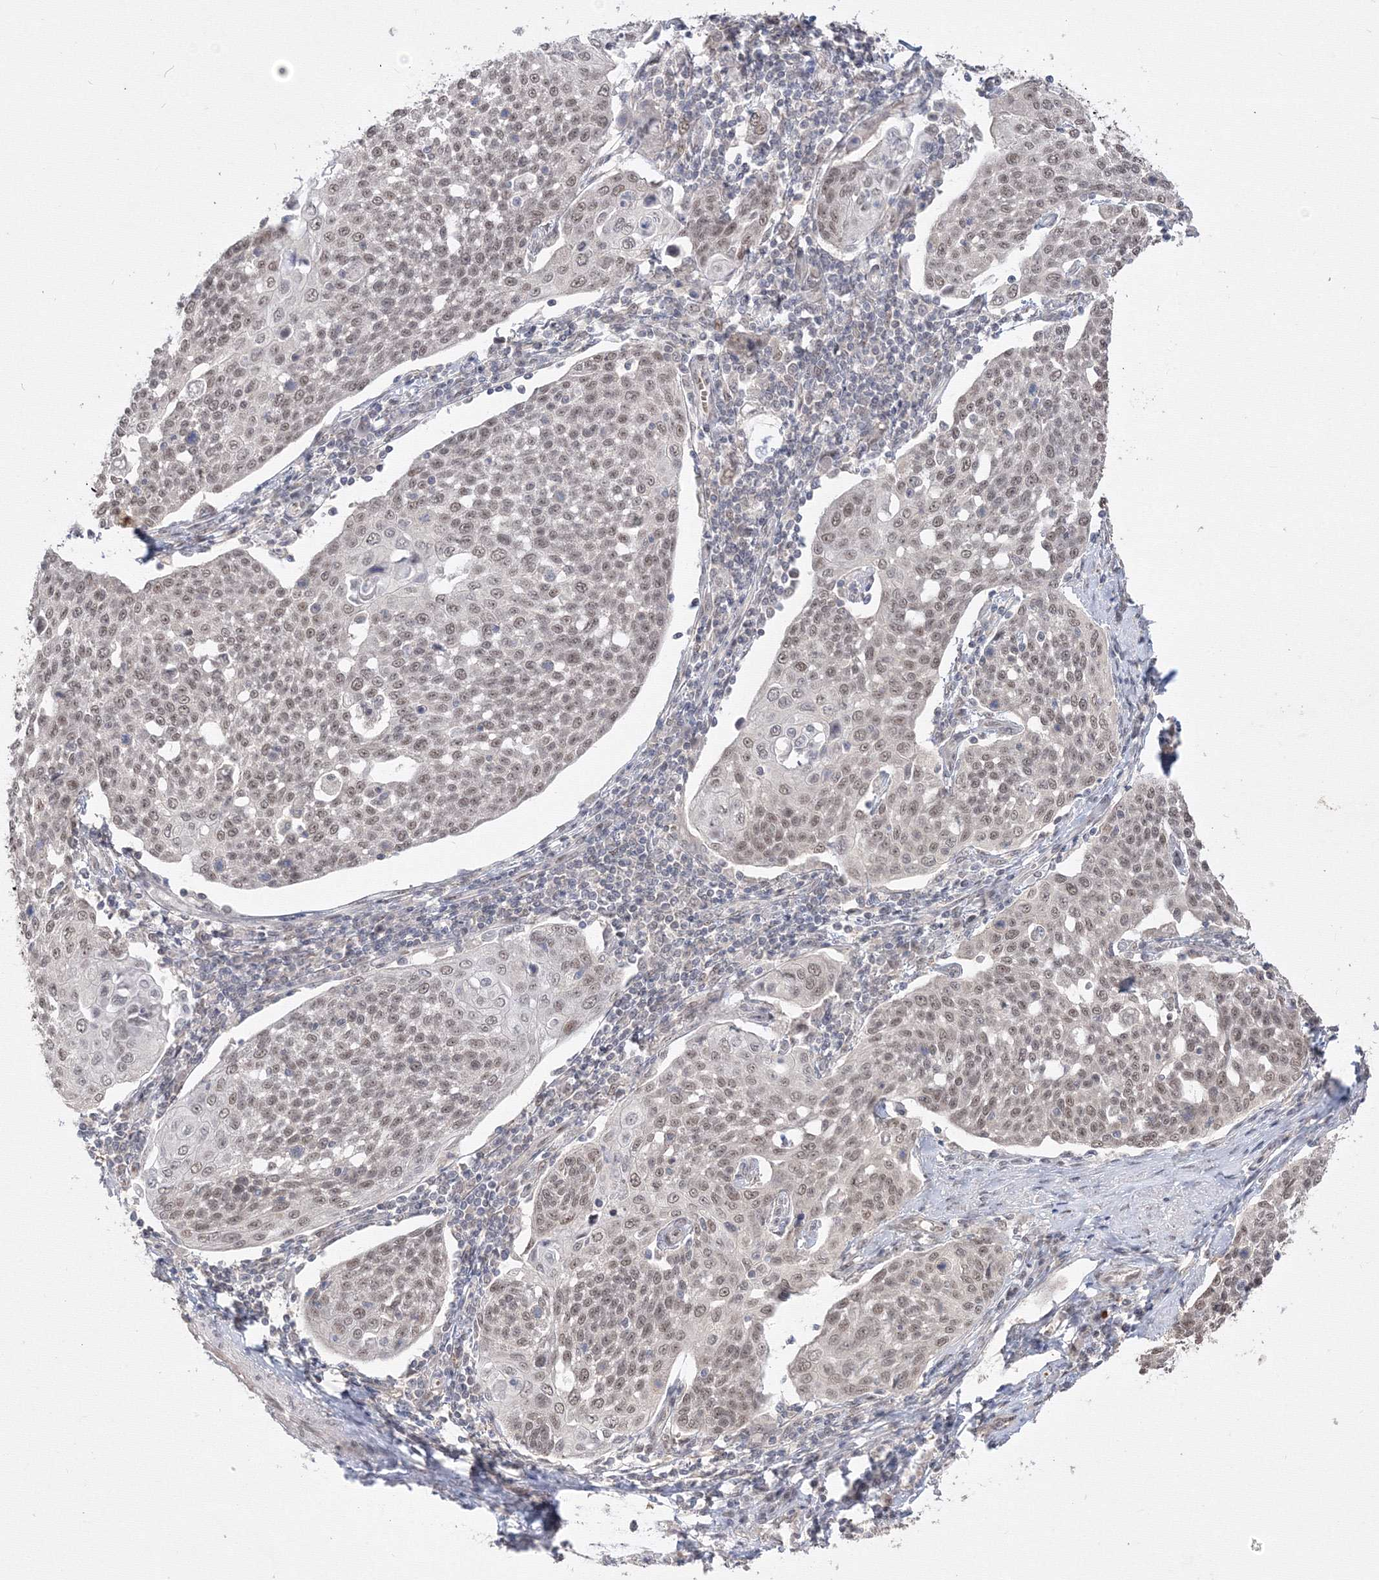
{"staining": {"intensity": "weak", "quantity": ">75%", "location": "nuclear"}, "tissue": "cervical cancer", "cell_type": "Tumor cells", "image_type": "cancer", "snomed": [{"axis": "morphology", "description": "Squamous cell carcinoma, NOS"}, {"axis": "topography", "description": "Cervix"}], "caption": "Cervical cancer stained with a brown dye demonstrates weak nuclear positive expression in approximately >75% of tumor cells.", "gene": "COPS4", "patient": {"sex": "female", "age": 34}}